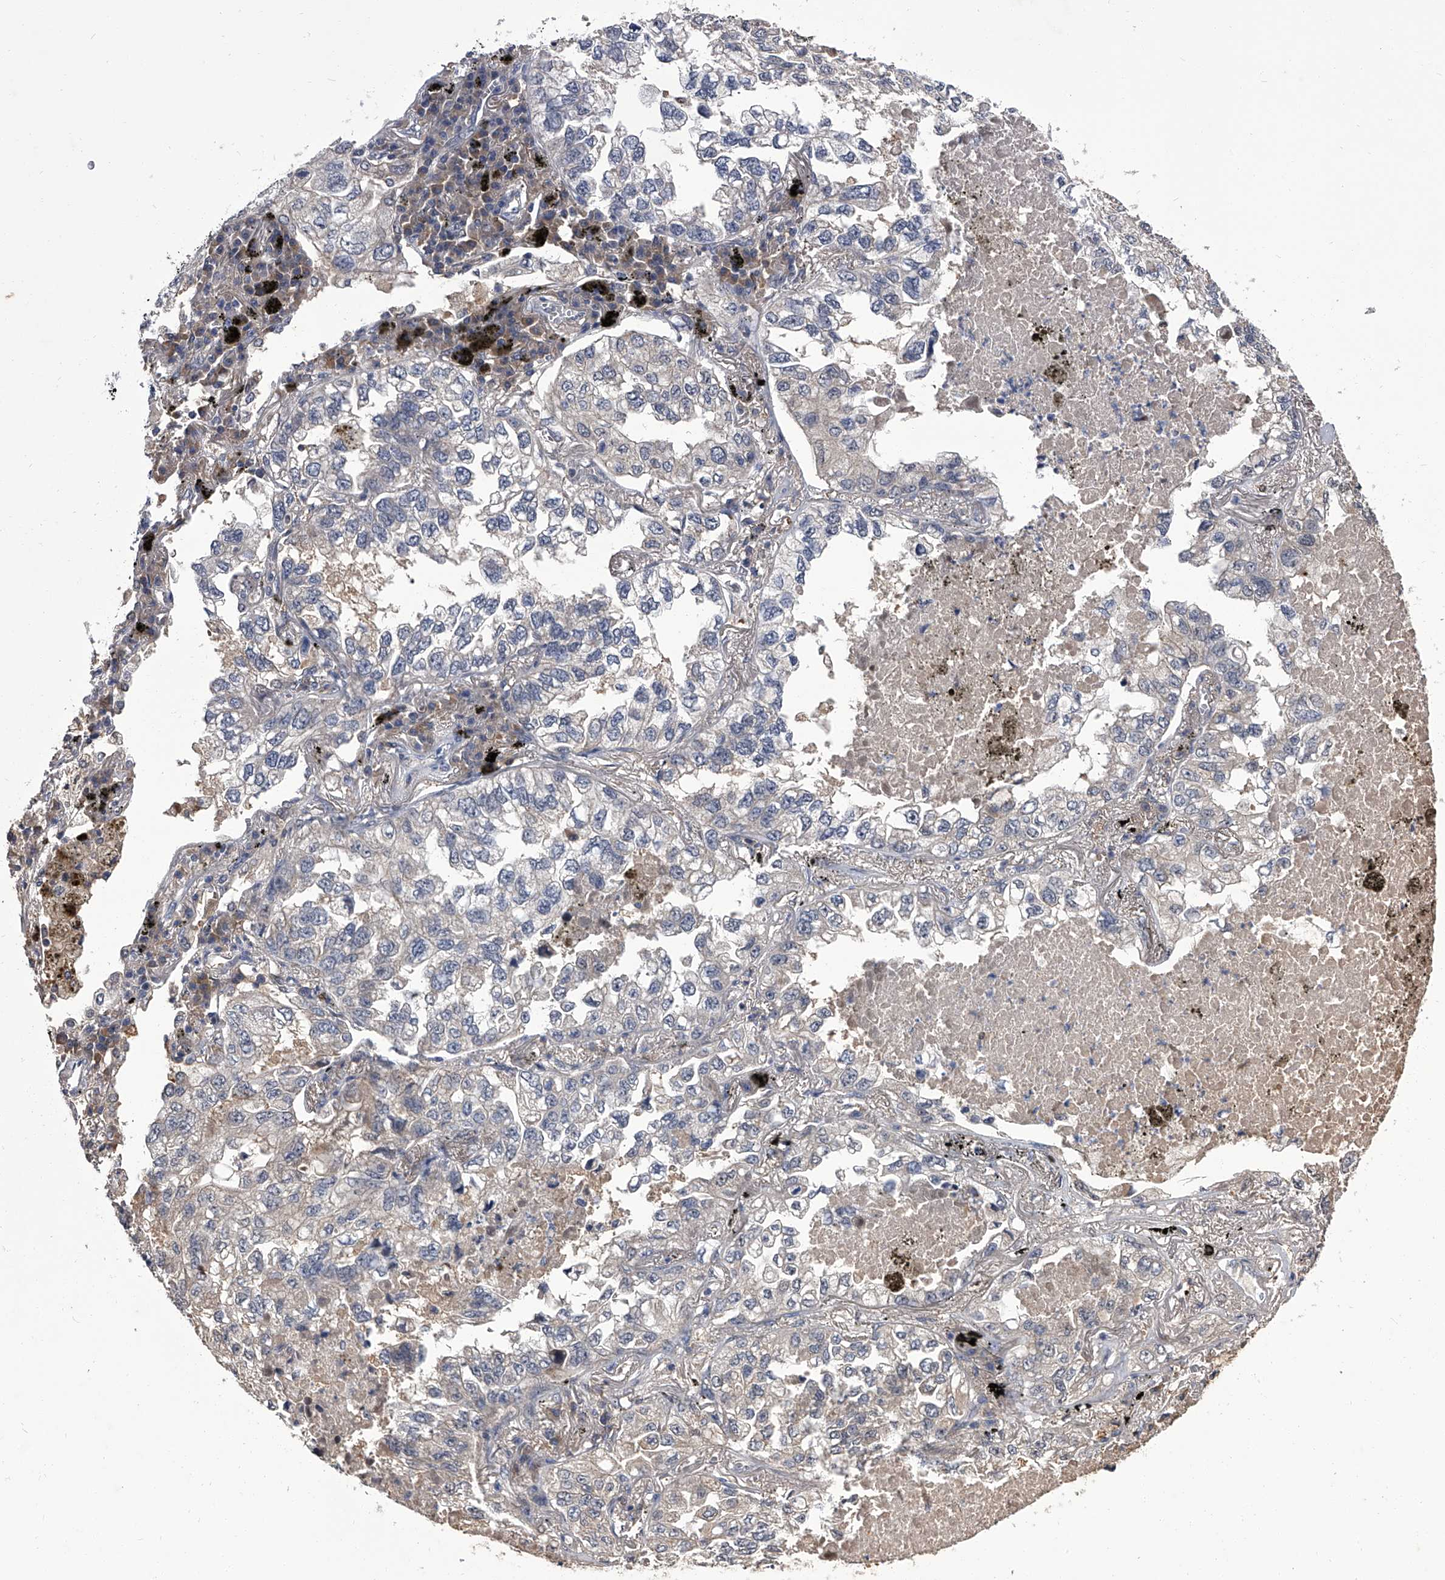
{"staining": {"intensity": "negative", "quantity": "none", "location": "none"}, "tissue": "lung cancer", "cell_type": "Tumor cells", "image_type": "cancer", "snomed": [{"axis": "morphology", "description": "Adenocarcinoma, NOS"}, {"axis": "topography", "description": "Lung"}], "caption": "High magnification brightfield microscopy of adenocarcinoma (lung) stained with DAB (brown) and counterstained with hematoxylin (blue): tumor cells show no significant positivity.", "gene": "SLC18B1", "patient": {"sex": "male", "age": 65}}